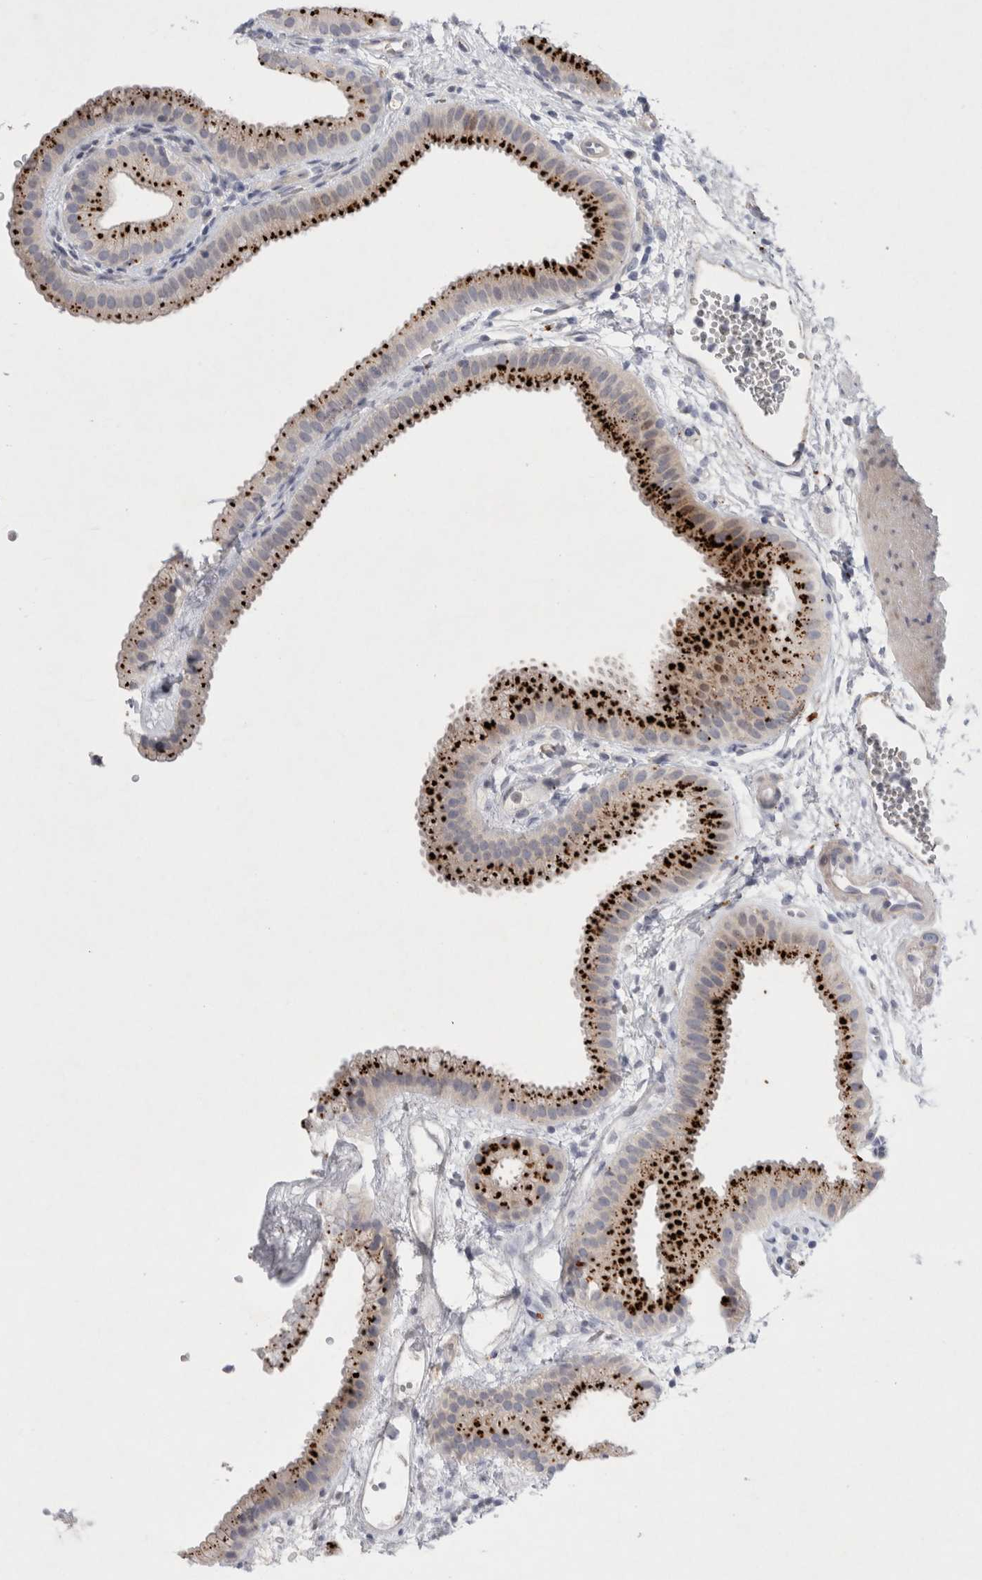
{"staining": {"intensity": "strong", "quantity": "25%-75%", "location": "cytoplasmic/membranous"}, "tissue": "gallbladder", "cell_type": "Glandular cells", "image_type": "normal", "snomed": [{"axis": "morphology", "description": "Normal tissue, NOS"}, {"axis": "topography", "description": "Gallbladder"}], "caption": "Protein staining of normal gallbladder exhibits strong cytoplasmic/membranous positivity in about 25%-75% of glandular cells. The protein is stained brown, and the nuclei are stained in blue (DAB IHC with brightfield microscopy, high magnification).", "gene": "GAA", "patient": {"sex": "female", "age": 64}}